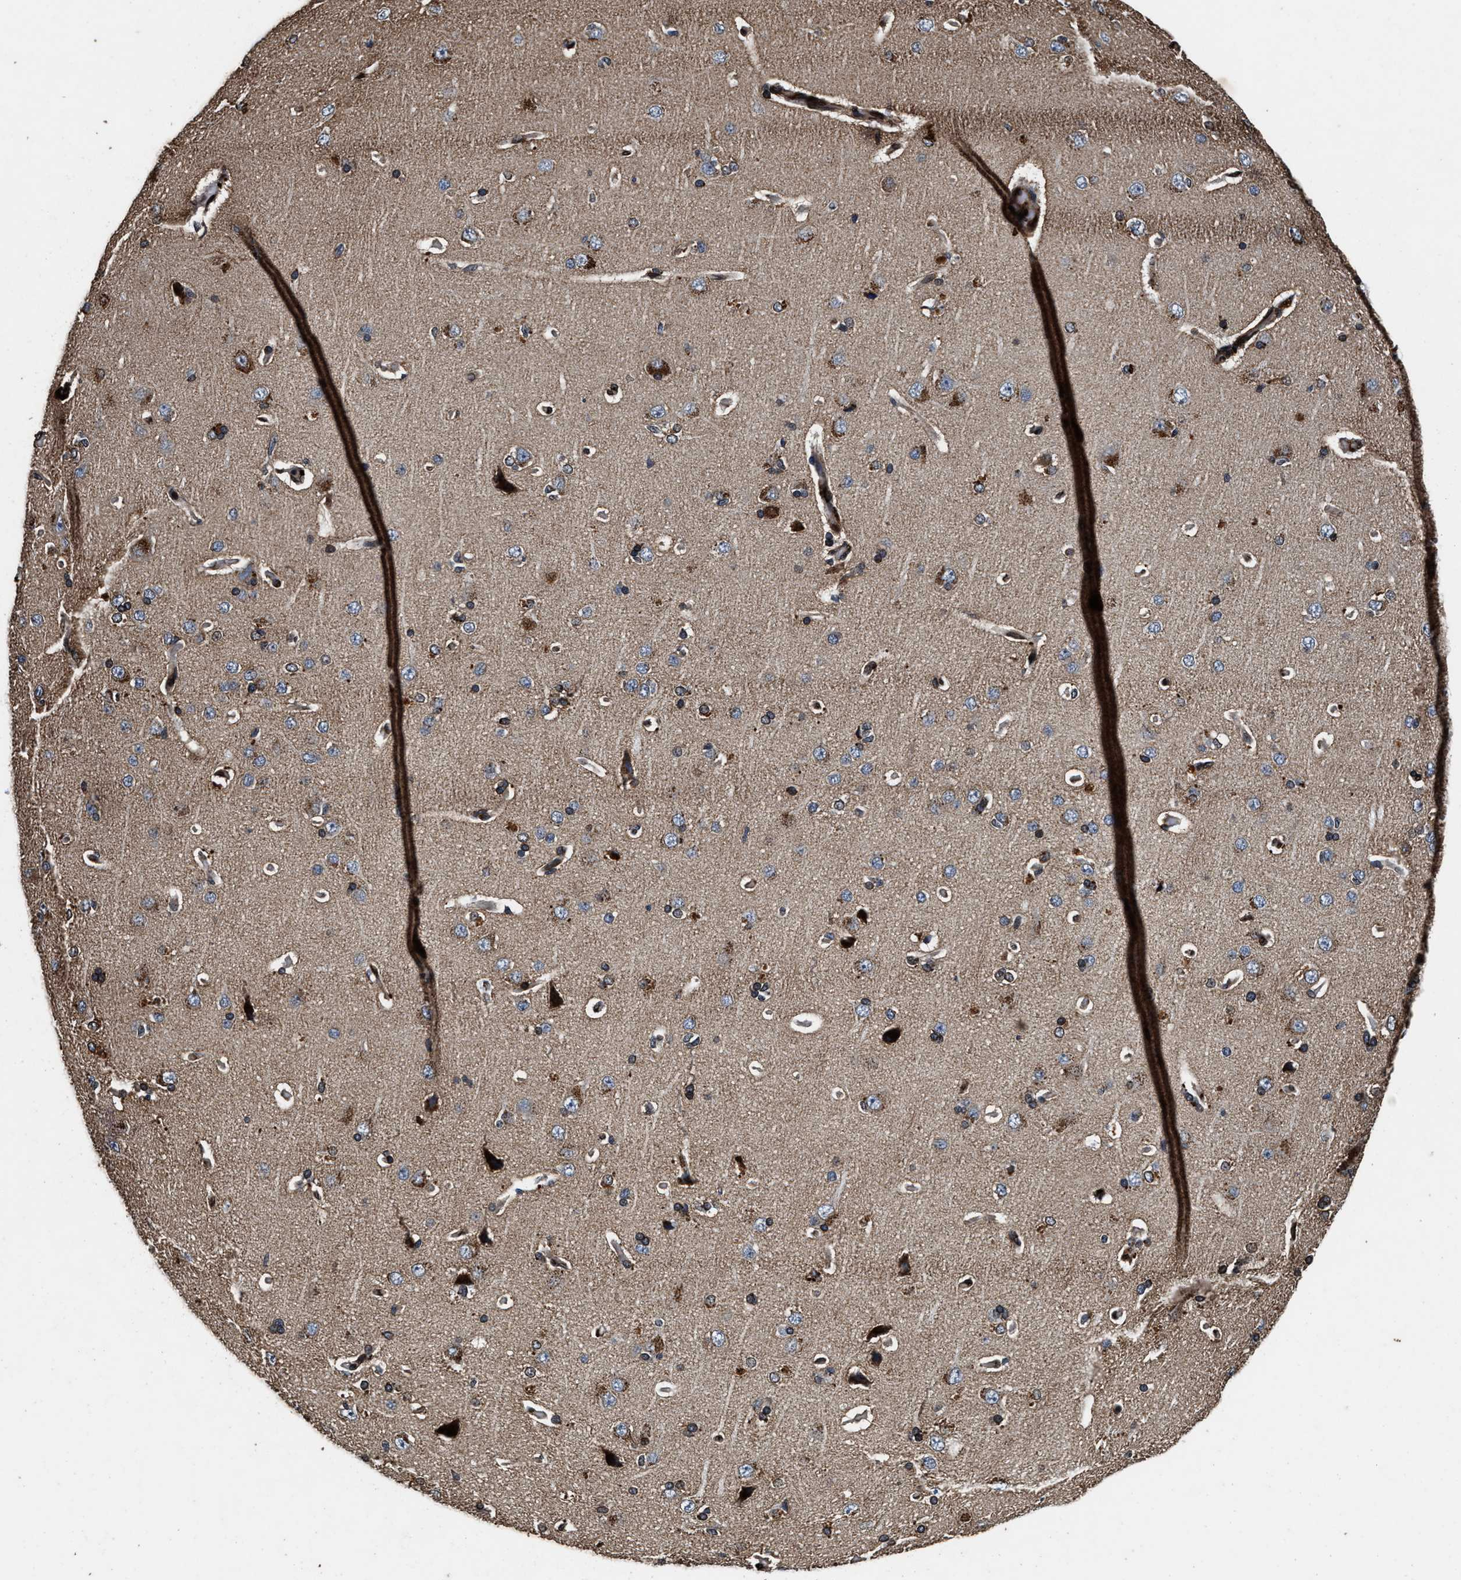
{"staining": {"intensity": "moderate", "quantity": "25%-75%", "location": "cytoplasmic/membranous"}, "tissue": "cerebral cortex", "cell_type": "Endothelial cells", "image_type": "normal", "snomed": [{"axis": "morphology", "description": "Normal tissue, NOS"}, {"axis": "topography", "description": "Cerebral cortex"}], "caption": "Protein staining of normal cerebral cortex displays moderate cytoplasmic/membranous staining in approximately 25%-75% of endothelial cells.", "gene": "ACCS", "patient": {"sex": "male", "age": 62}}